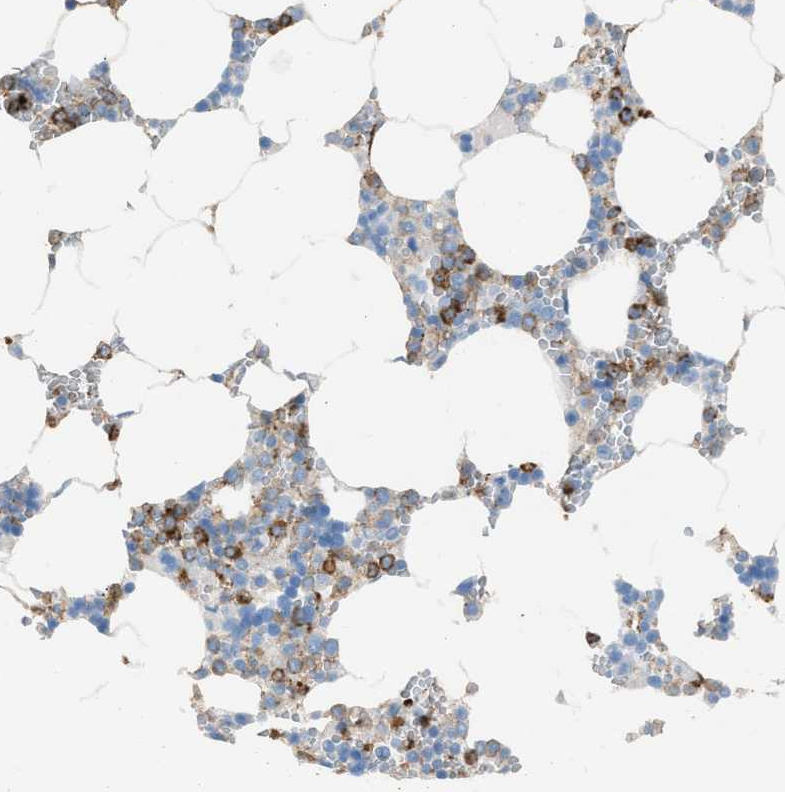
{"staining": {"intensity": "moderate", "quantity": "25%-75%", "location": "cytoplasmic/membranous"}, "tissue": "bone marrow", "cell_type": "Hematopoietic cells", "image_type": "normal", "snomed": [{"axis": "morphology", "description": "Normal tissue, NOS"}, {"axis": "topography", "description": "Bone marrow"}], "caption": "Moderate cytoplasmic/membranous expression for a protein is seen in about 25%-75% of hematopoietic cells of normal bone marrow using immunohistochemistry (IHC).", "gene": "DYSF", "patient": {"sex": "male", "age": 70}}